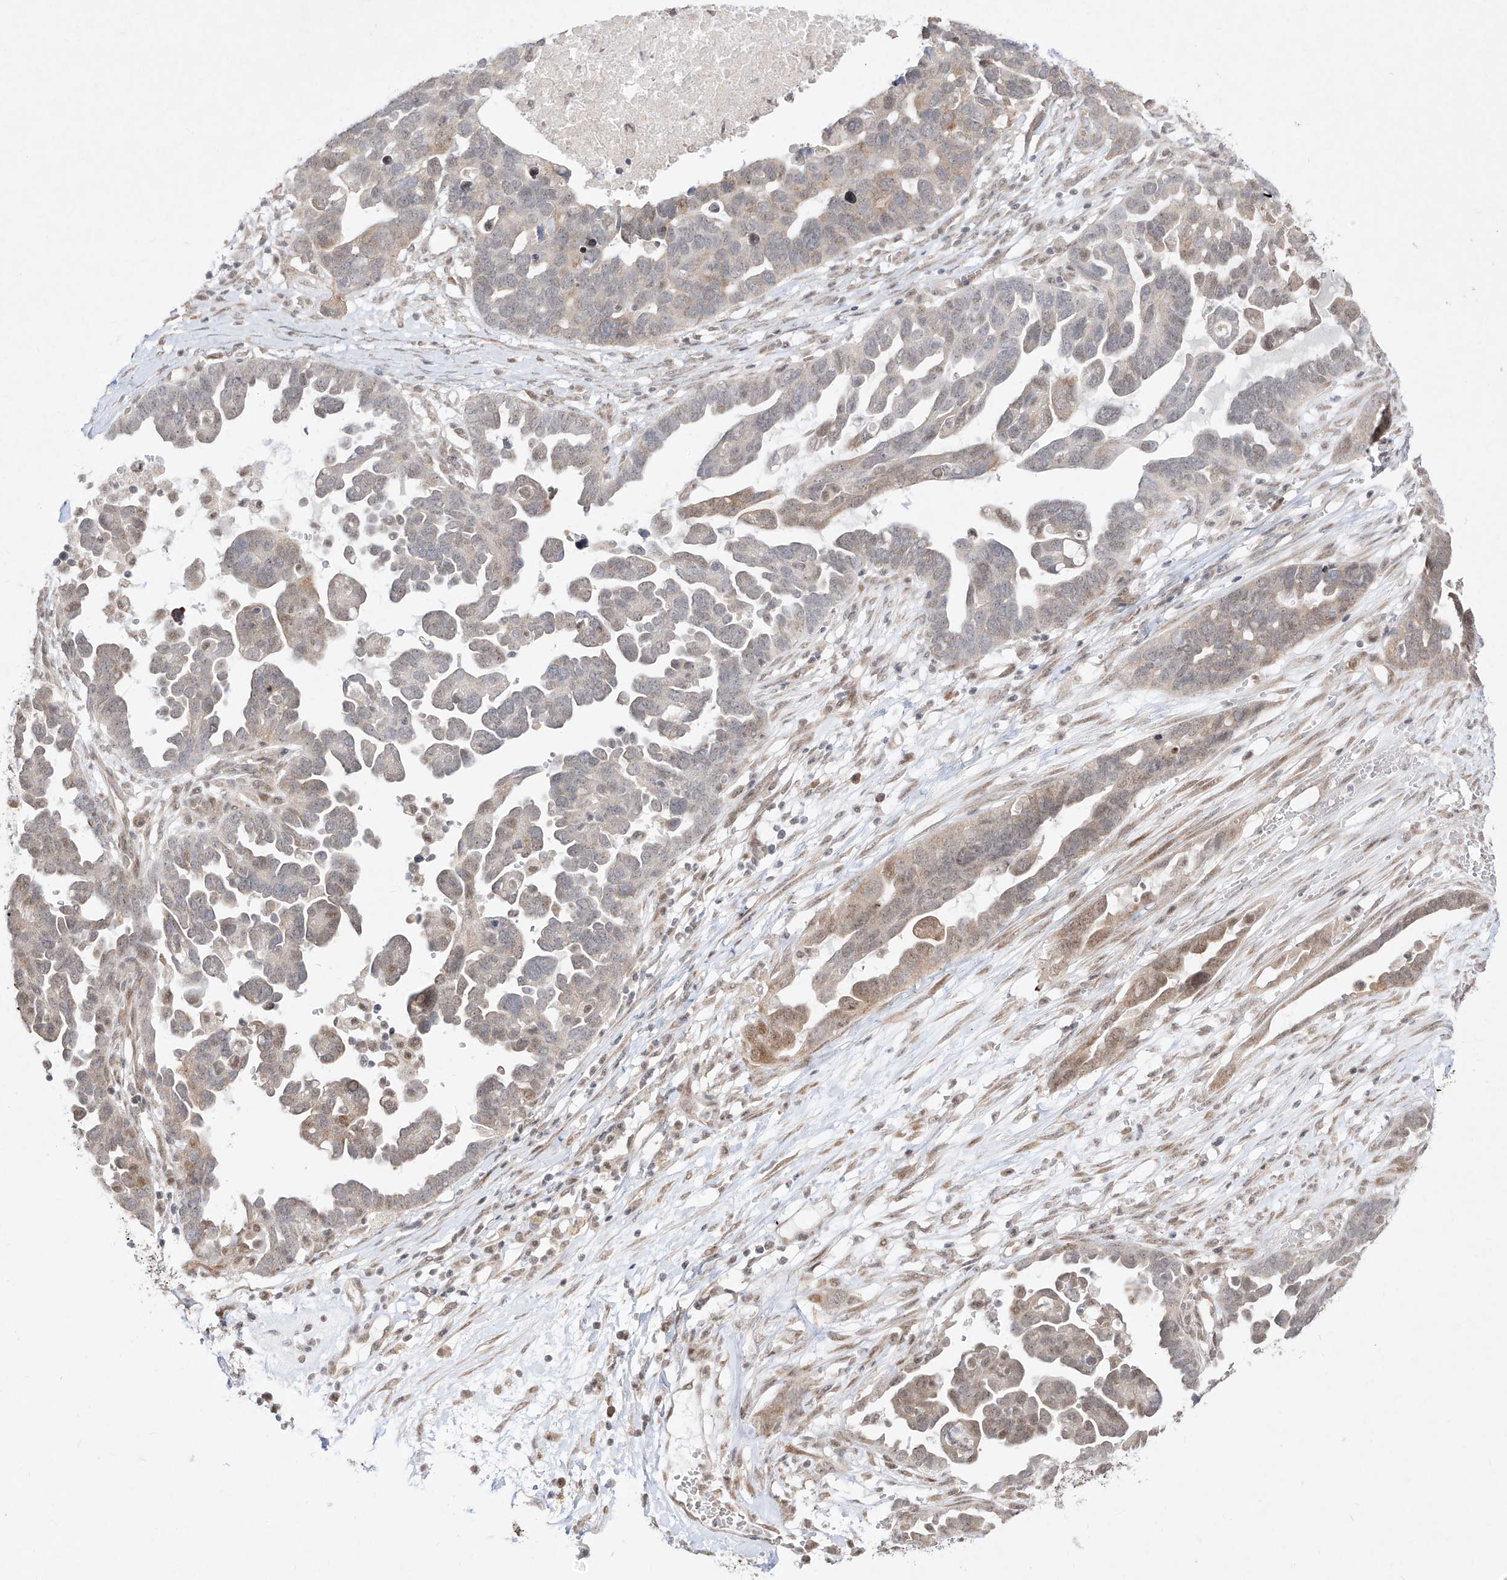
{"staining": {"intensity": "weak", "quantity": "<25%", "location": "cytoplasmic/membranous,nuclear"}, "tissue": "ovarian cancer", "cell_type": "Tumor cells", "image_type": "cancer", "snomed": [{"axis": "morphology", "description": "Cystadenocarcinoma, serous, NOS"}, {"axis": "topography", "description": "Ovary"}], "caption": "Image shows no significant protein staining in tumor cells of ovarian cancer (serous cystadenocarcinoma).", "gene": "SNRNP27", "patient": {"sex": "female", "age": 54}}